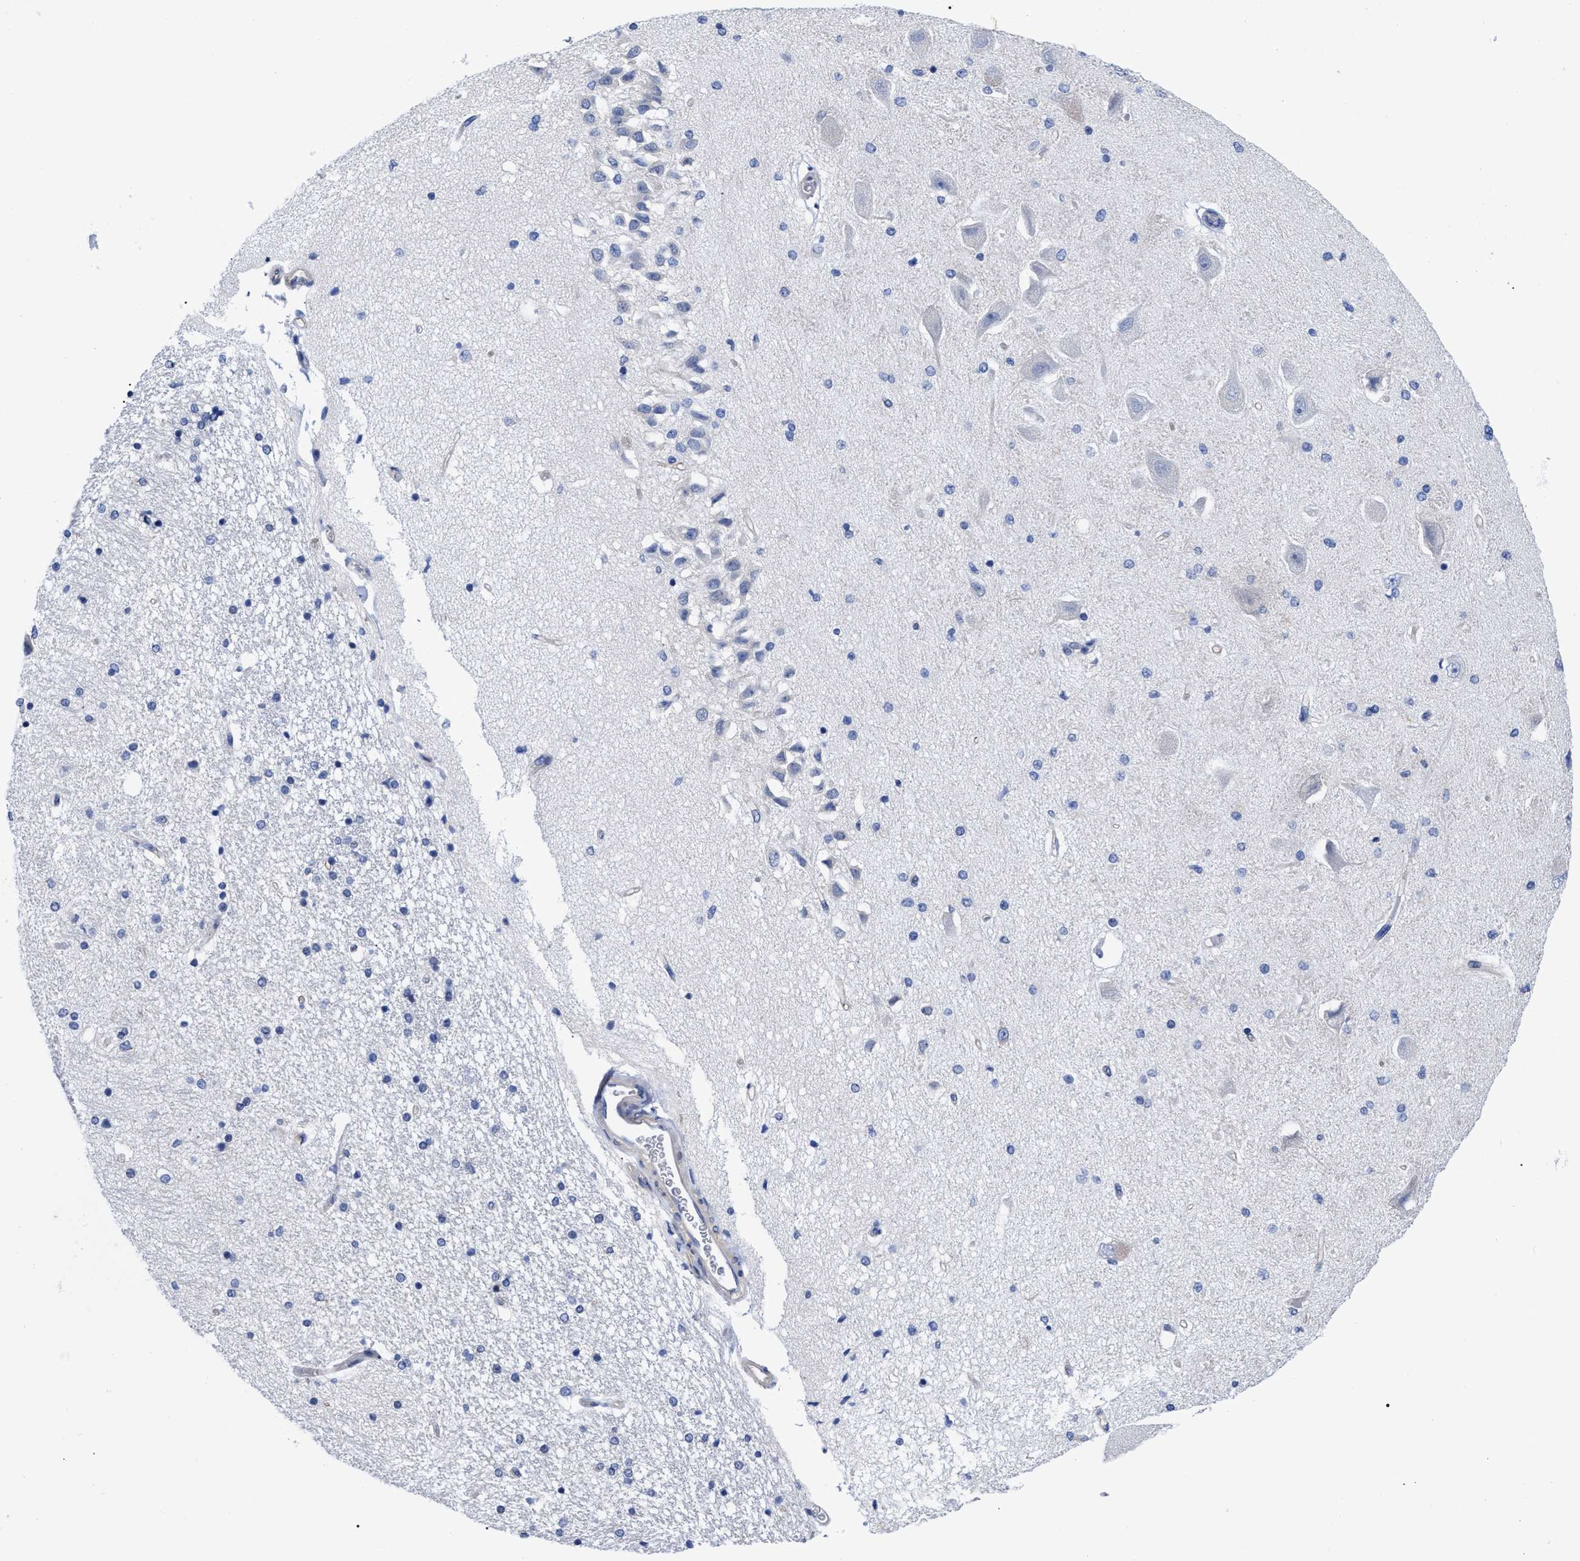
{"staining": {"intensity": "negative", "quantity": "none", "location": "none"}, "tissue": "hippocampus", "cell_type": "Glial cells", "image_type": "normal", "snomed": [{"axis": "morphology", "description": "Normal tissue, NOS"}, {"axis": "topography", "description": "Hippocampus"}], "caption": "The photomicrograph demonstrates no significant positivity in glial cells of hippocampus.", "gene": "IRAG2", "patient": {"sex": "female", "age": 54}}